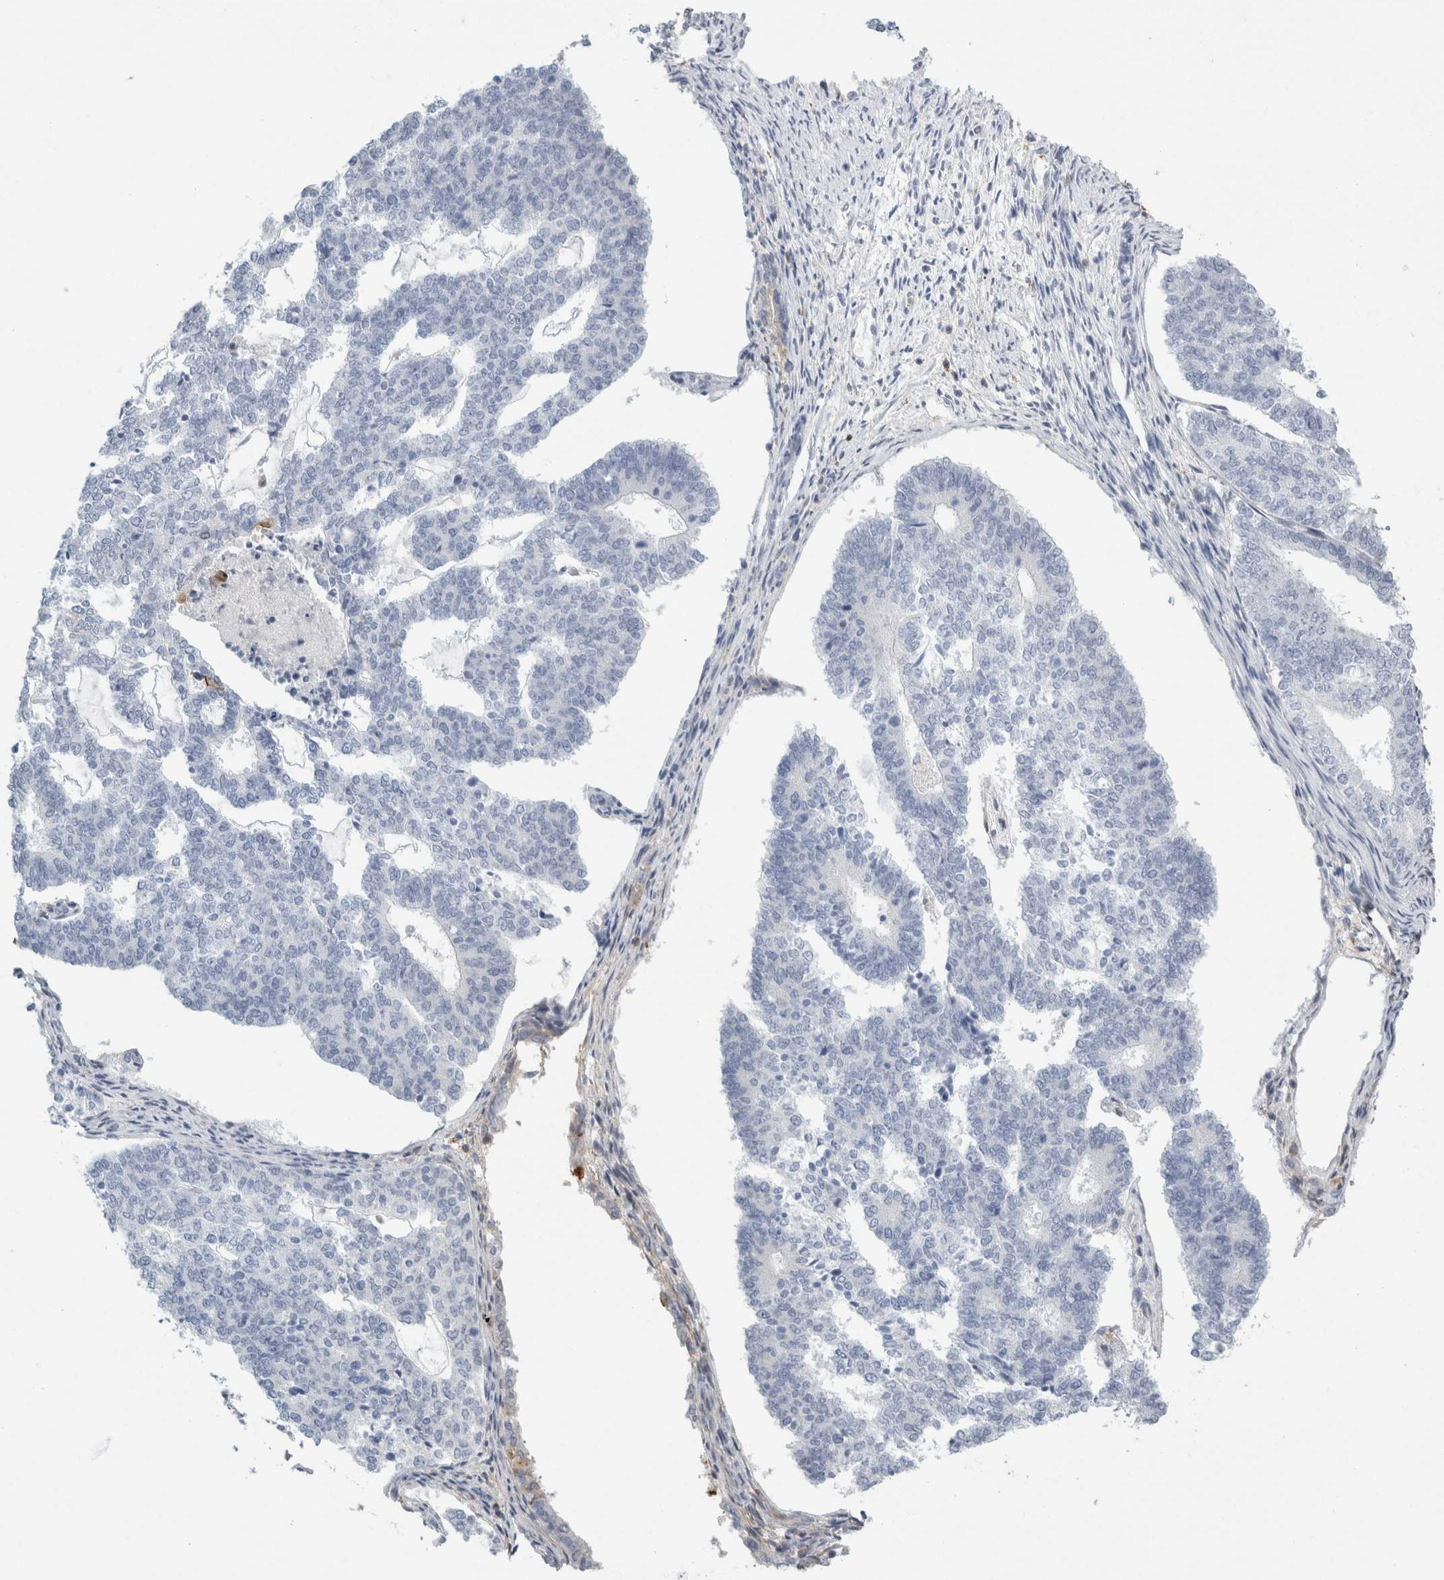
{"staining": {"intensity": "negative", "quantity": "none", "location": "none"}, "tissue": "endometrial cancer", "cell_type": "Tumor cells", "image_type": "cancer", "snomed": [{"axis": "morphology", "description": "Adenocarcinoma, NOS"}, {"axis": "topography", "description": "Endometrium"}], "caption": "A histopathology image of human endometrial adenocarcinoma is negative for staining in tumor cells. Brightfield microscopy of IHC stained with DAB (3,3'-diaminobenzidine) (brown) and hematoxylin (blue), captured at high magnification.", "gene": "P2RY2", "patient": {"sex": "female", "age": 70}}